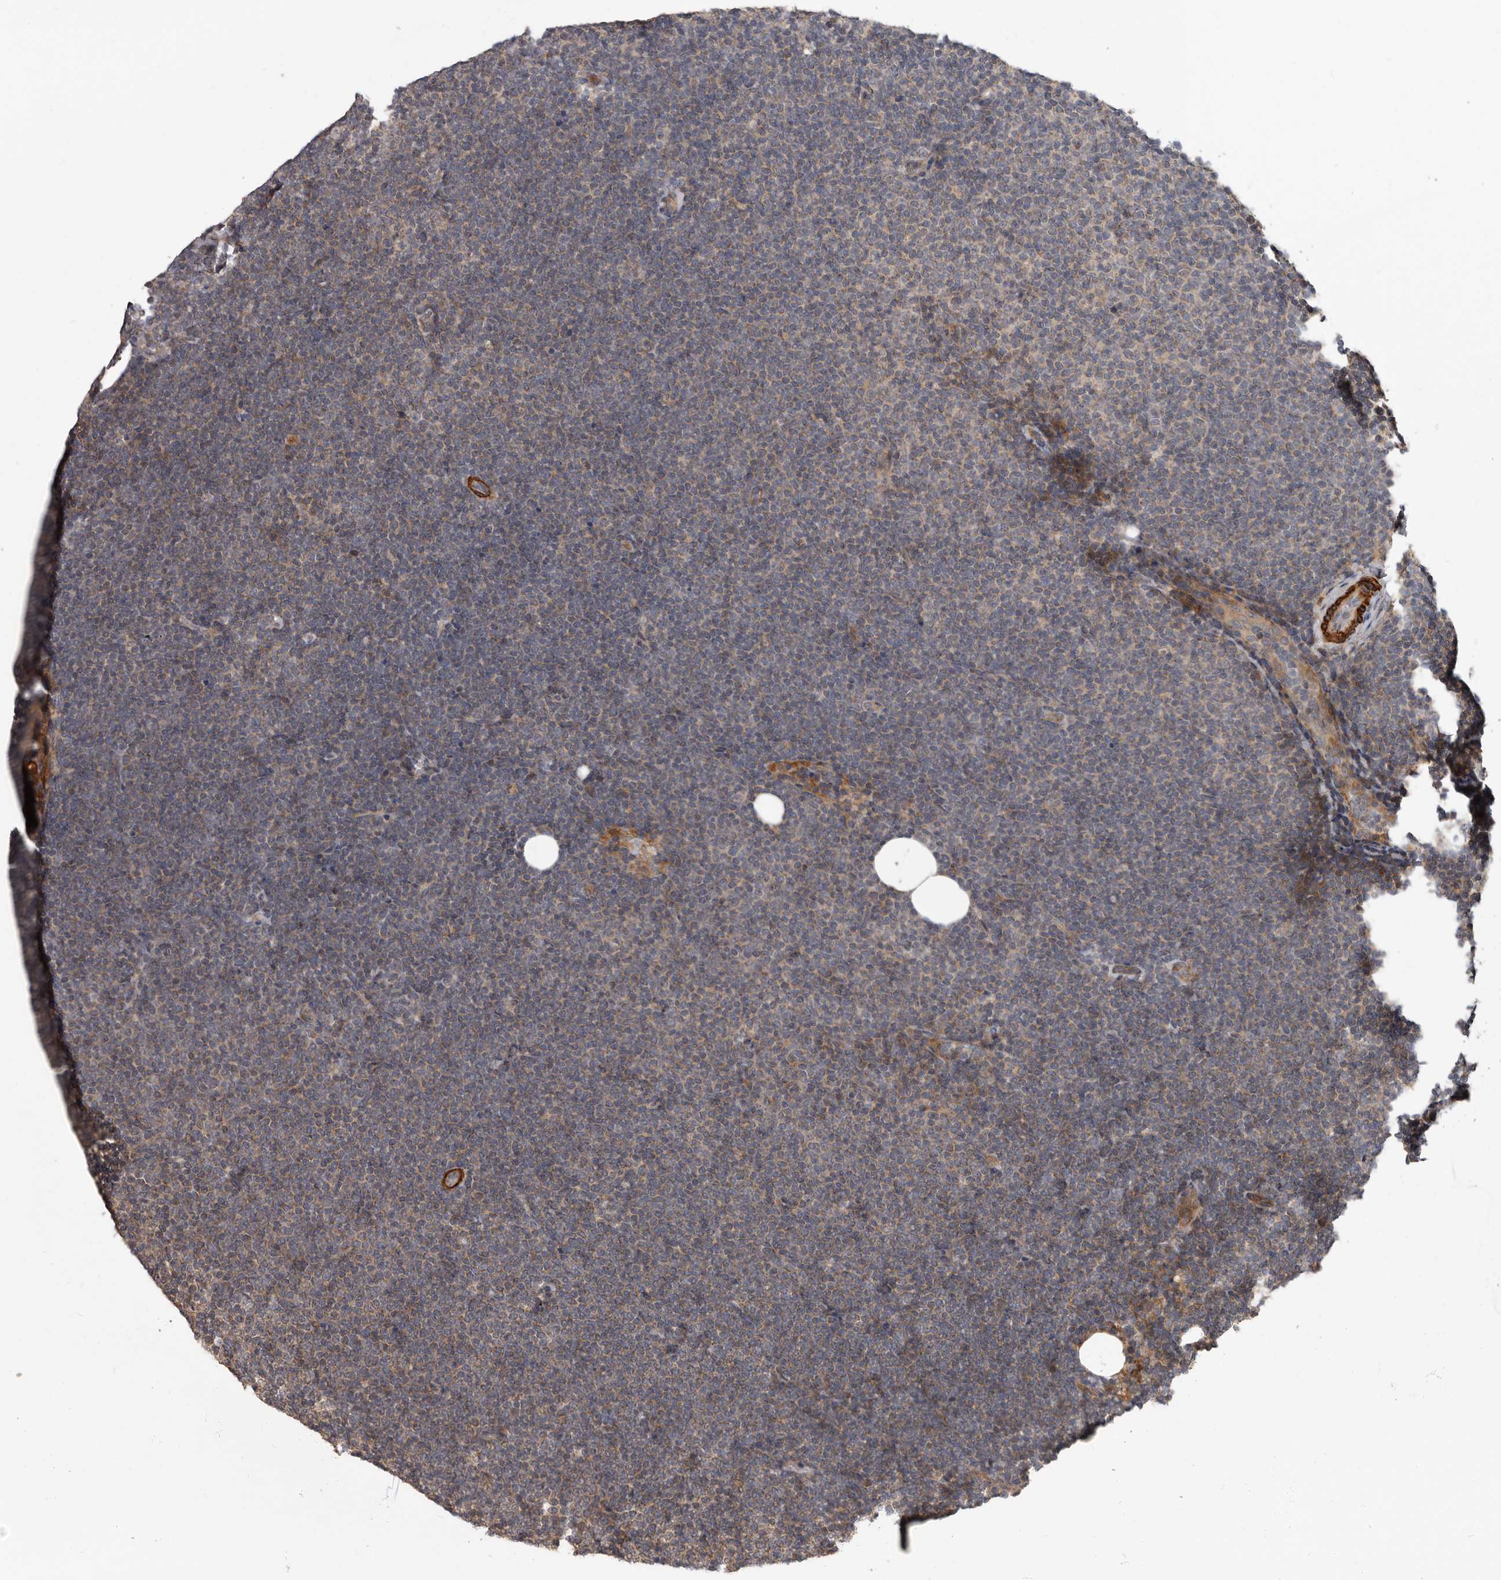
{"staining": {"intensity": "weak", "quantity": "<25%", "location": "cytoplasmic/membranous"}, "tissue": "lymphoma", "cell_type": "Tumor cells", "image_type": "cancer", "snomed": [{"axis": "morphology", "description": "Malignant lymphoma, non-Hodgkin's type, Low grade"}, {"axis": "topography", "description": "Lymph node"}], "caption": "This is an immunohistochemistry (IHC) photomicrograph of malignant lymphoma, non-Hodgkin's type (low-grade). There is no expression in tumor cells.", "gene": "FGFR4", "patient": {"sex": "female", "age": 53}}